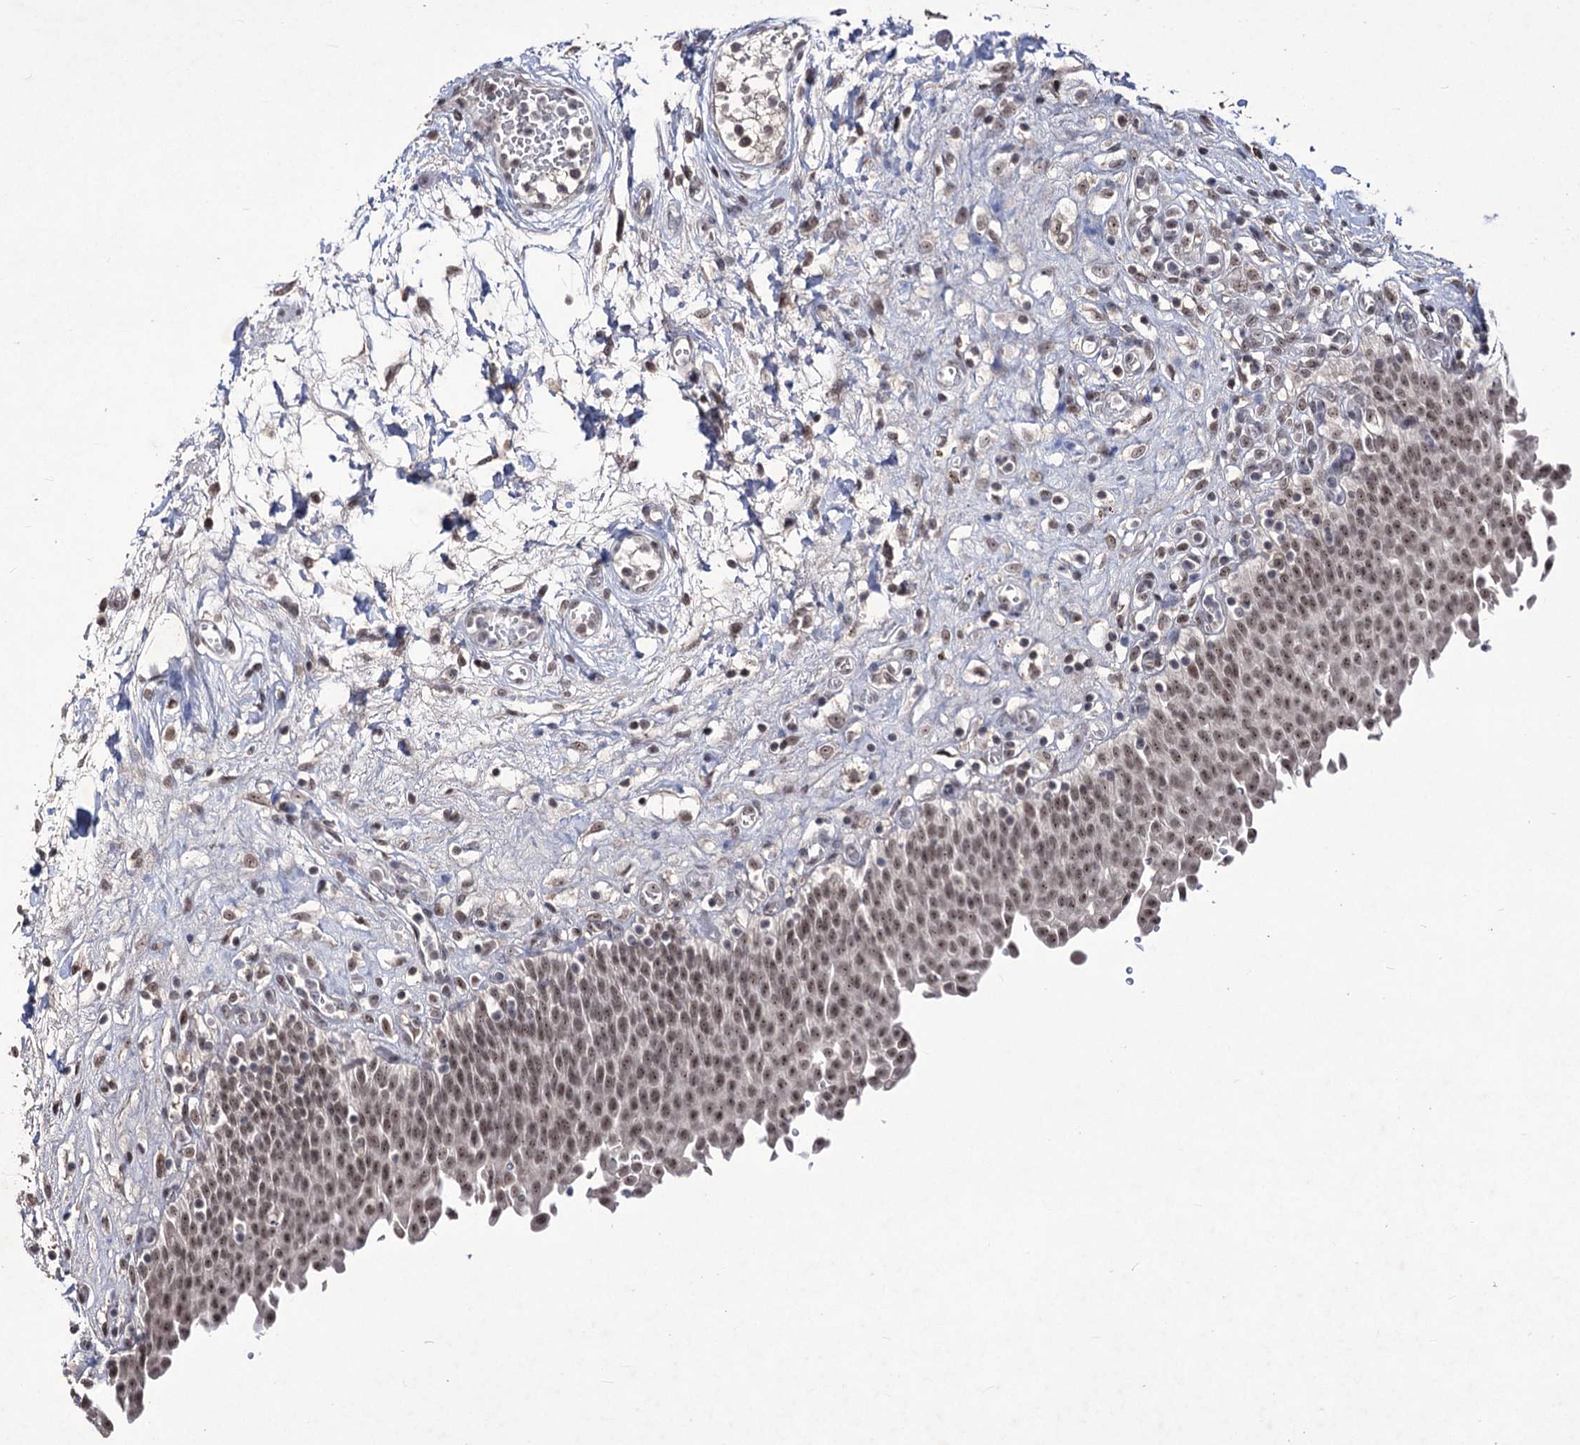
{"staining": {"intensity": "moderate", "quantity": ">75%", "location": "nuclear"}, "tissue": "urinary bladder", "cell_type": "Urothelial cells", "image_type": "normal", "snomed": [{"axis": "morphology", "description": "Urothelial carcinoma, High grade"}, {"axis": "topography", "description": "Urinary bladder"}], "caption": "Urothelial cells show medium levels of moderate nuclear staining in about >75% of cells in unremarkable human urinary bladder. (DAB IHC, brown staining for protein, blue staining for nuclei).", "gene": "VGLL4", "patient": {"sex": "male", "age": 46}}